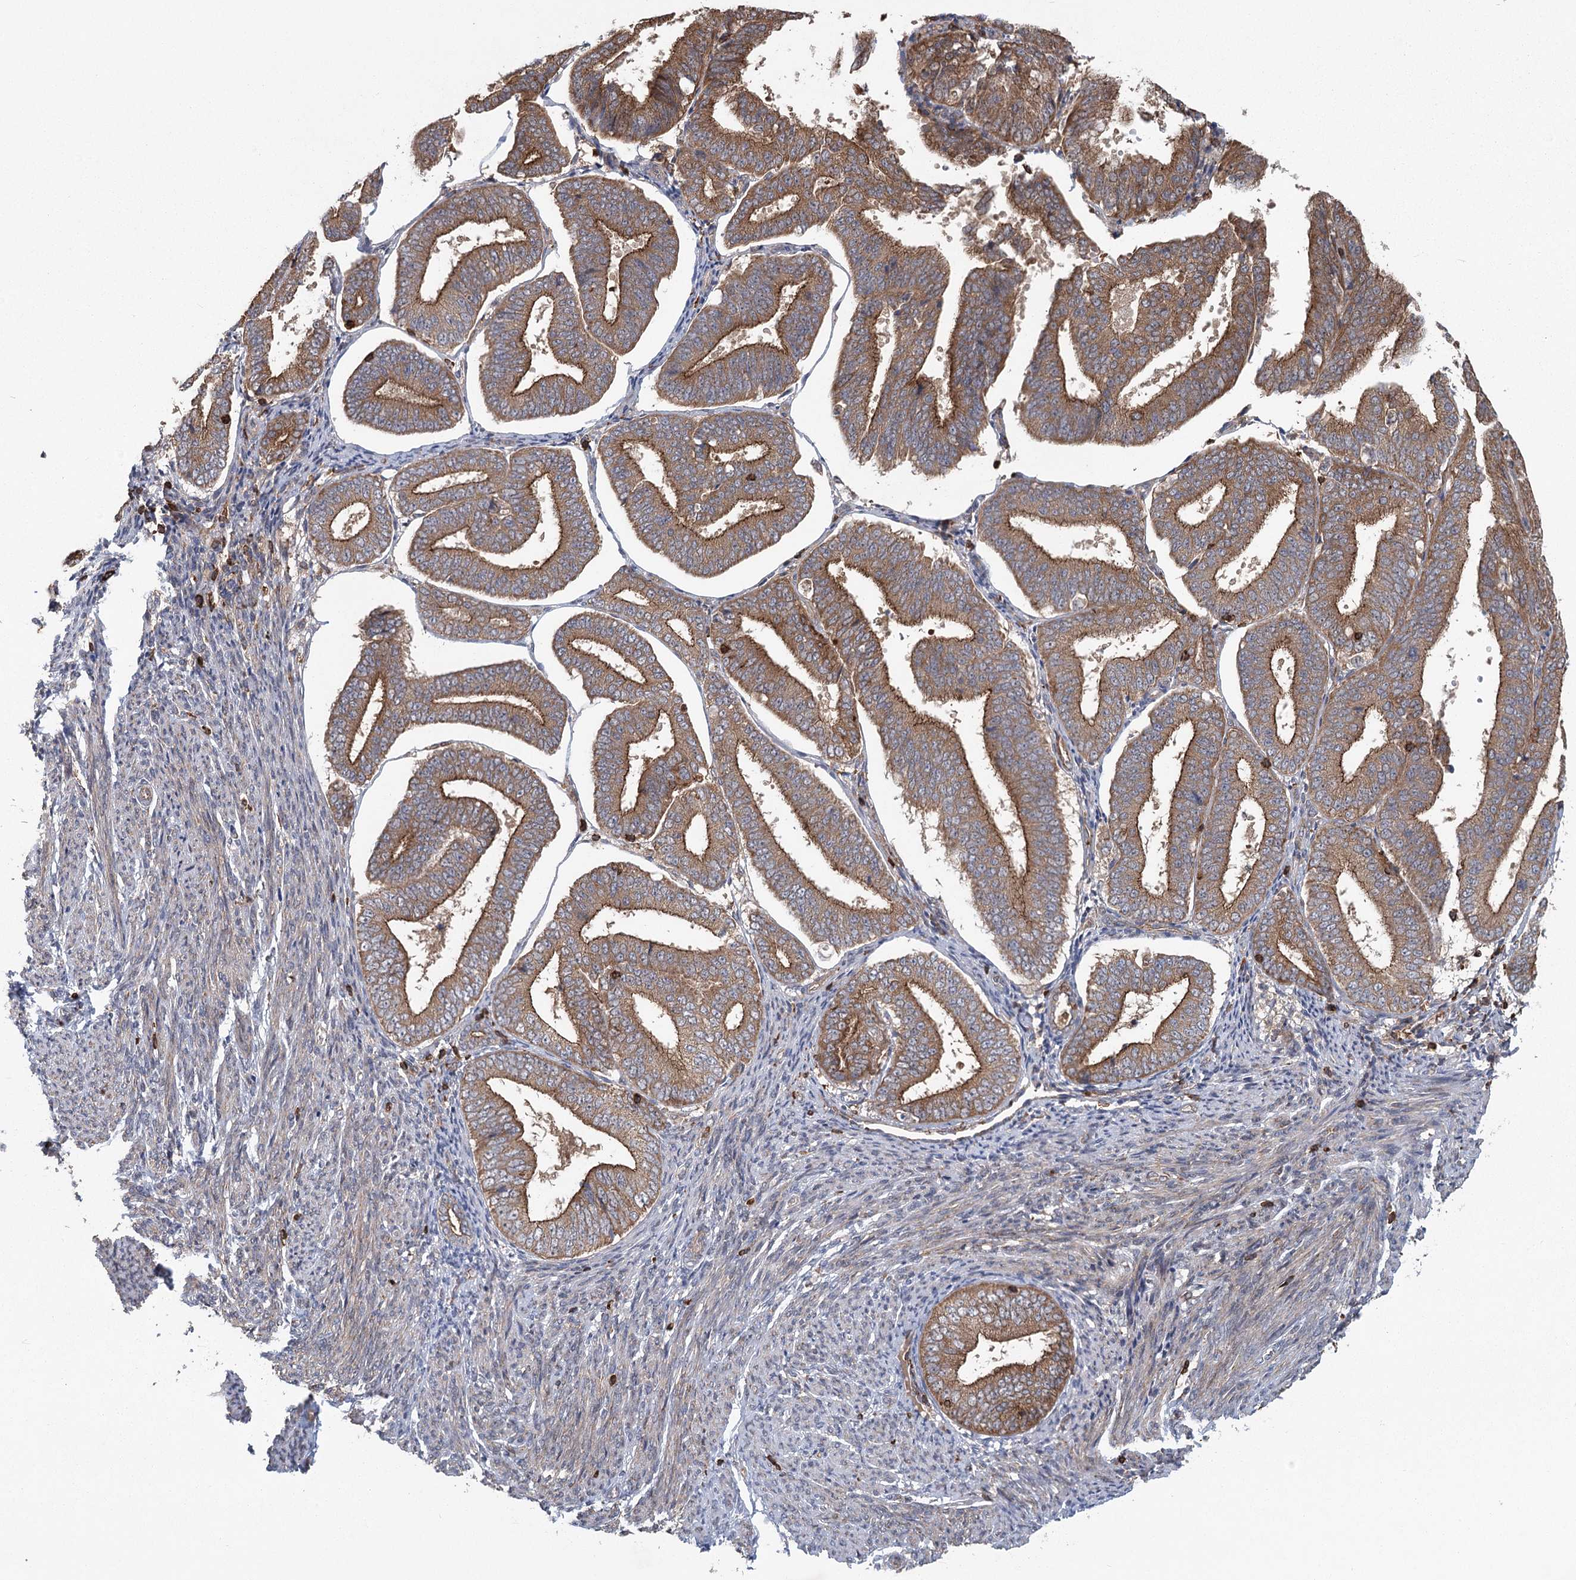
{"staining": {"intensity": "strong", "quantity": ">75%", "location": "cytoplasmic/membranous"}, "tissue": "endometrial cancer", "cell_type": "Tumor cells", "image_type": "cancer", "snomed": [{"axis": "morphology", "description": "Adenocarcinoma, NOS"}, {"axis": "topography", "description": "Endometrium"}], "caption": "High-magnification brightfield microscopy of endometrial cancer (adenocarcinoma) stained with DAB (3,3'-diaminobenzidine) (brown) and counterstained with hematoxylin (blue). tumor cells exhibit strong cytoplasmic/membranous positivity is present in approximately>75% of cells.", "gene": "PLEKHA7", "patient": {"sex": "female", "age": 63}}